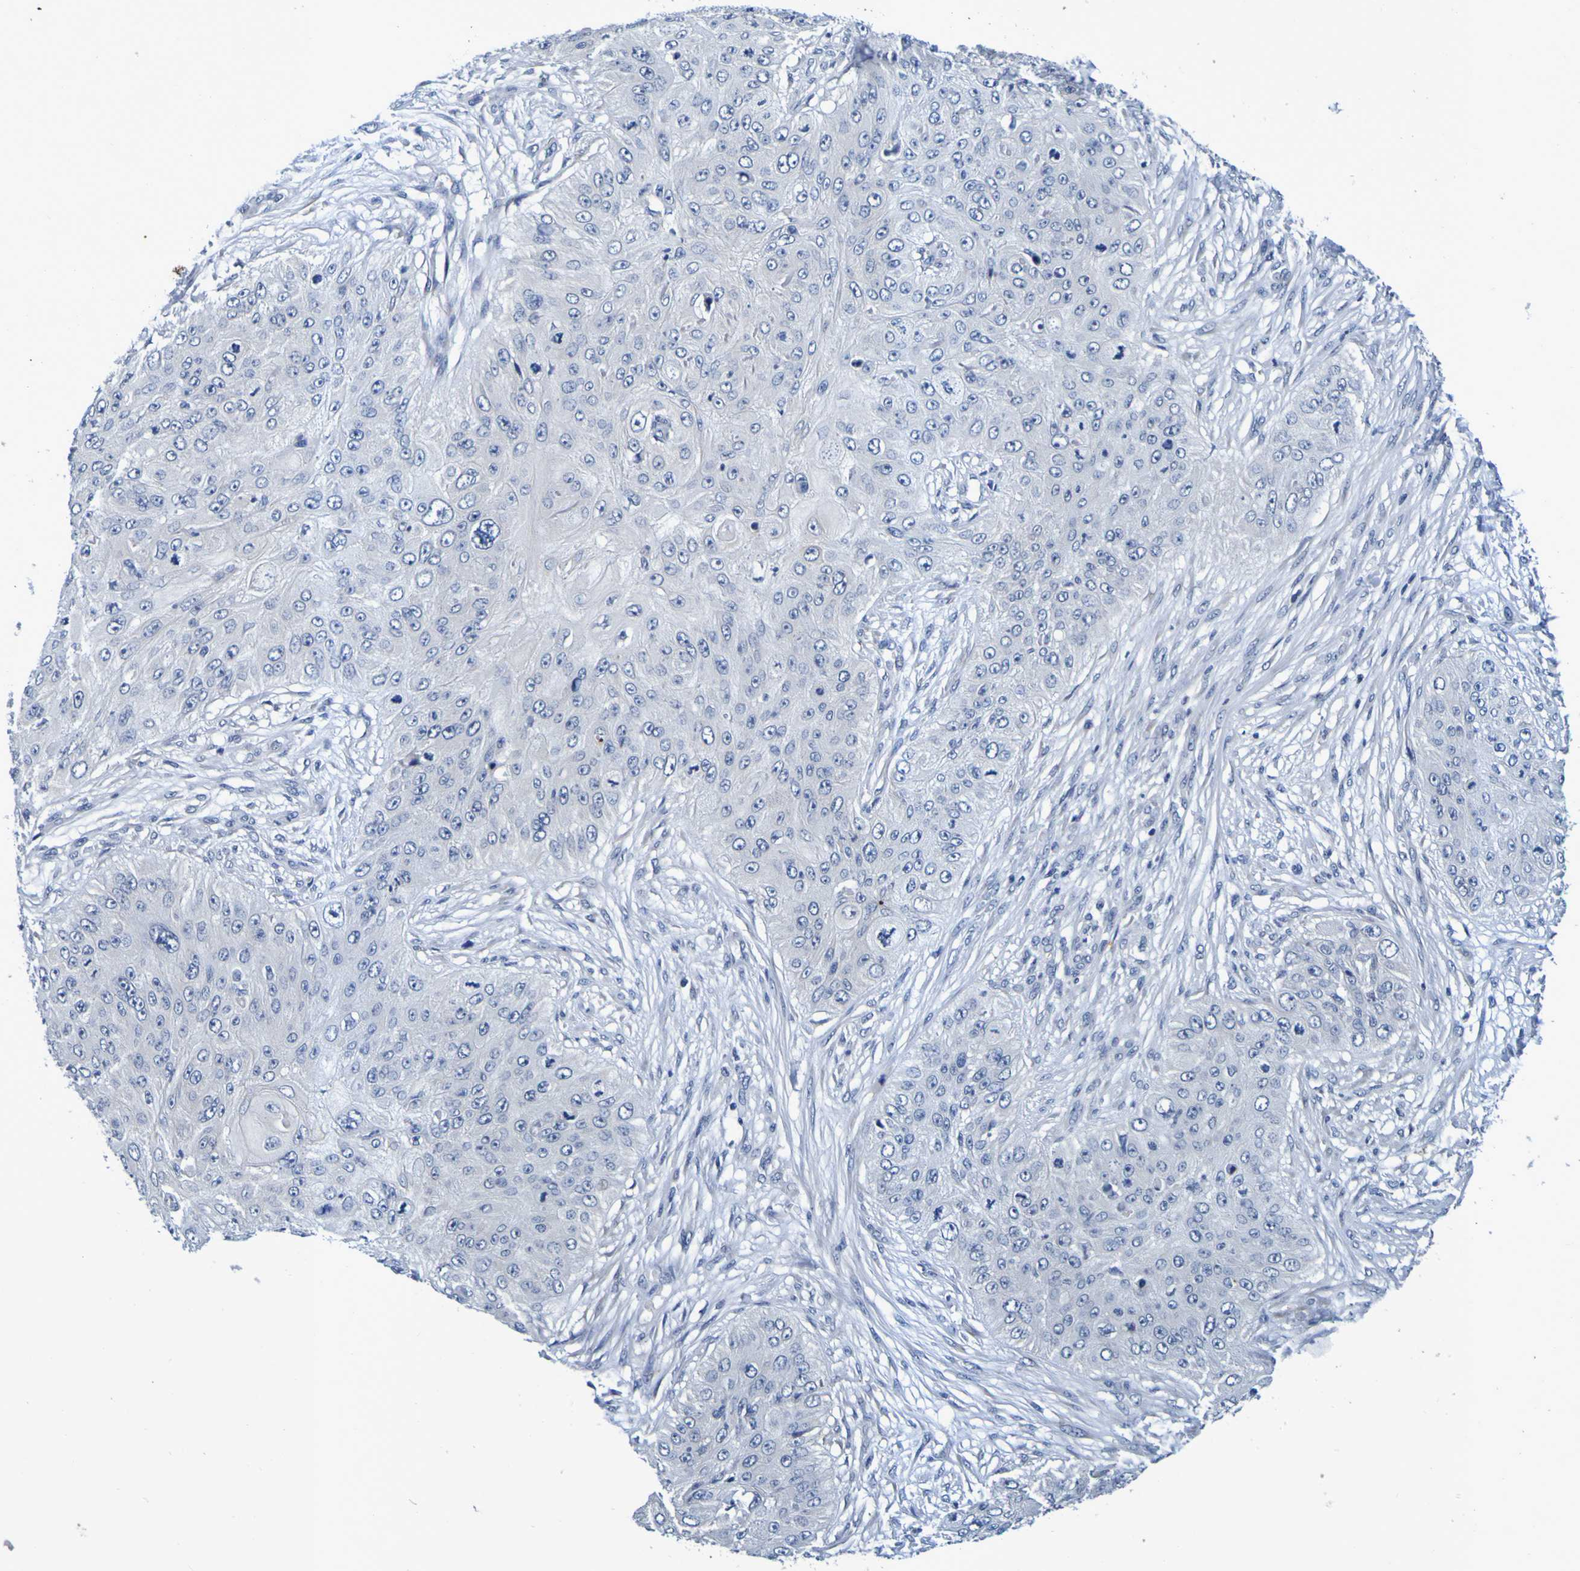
{"staining": {"intensity": "negative", "quantity": "none", "location": "none"}, "tissue": "skin cancer", "cell_type": "Tumor cells", "image_type": "cancer", "snomed": [{"axis": "morphology", "description": "Squamous cell carcinoma, NOS"}, {"axis": "topography", "description": "Skin"}], "caption": "DAB (3,3'-diaminobenzidine) immunohistochemical staining of human skin cancer (squamous cell carcinoma) shows no significant positivity in tumor cells.", "gene": "VMA21", "patient": {"sex": "female", "age": 80}}